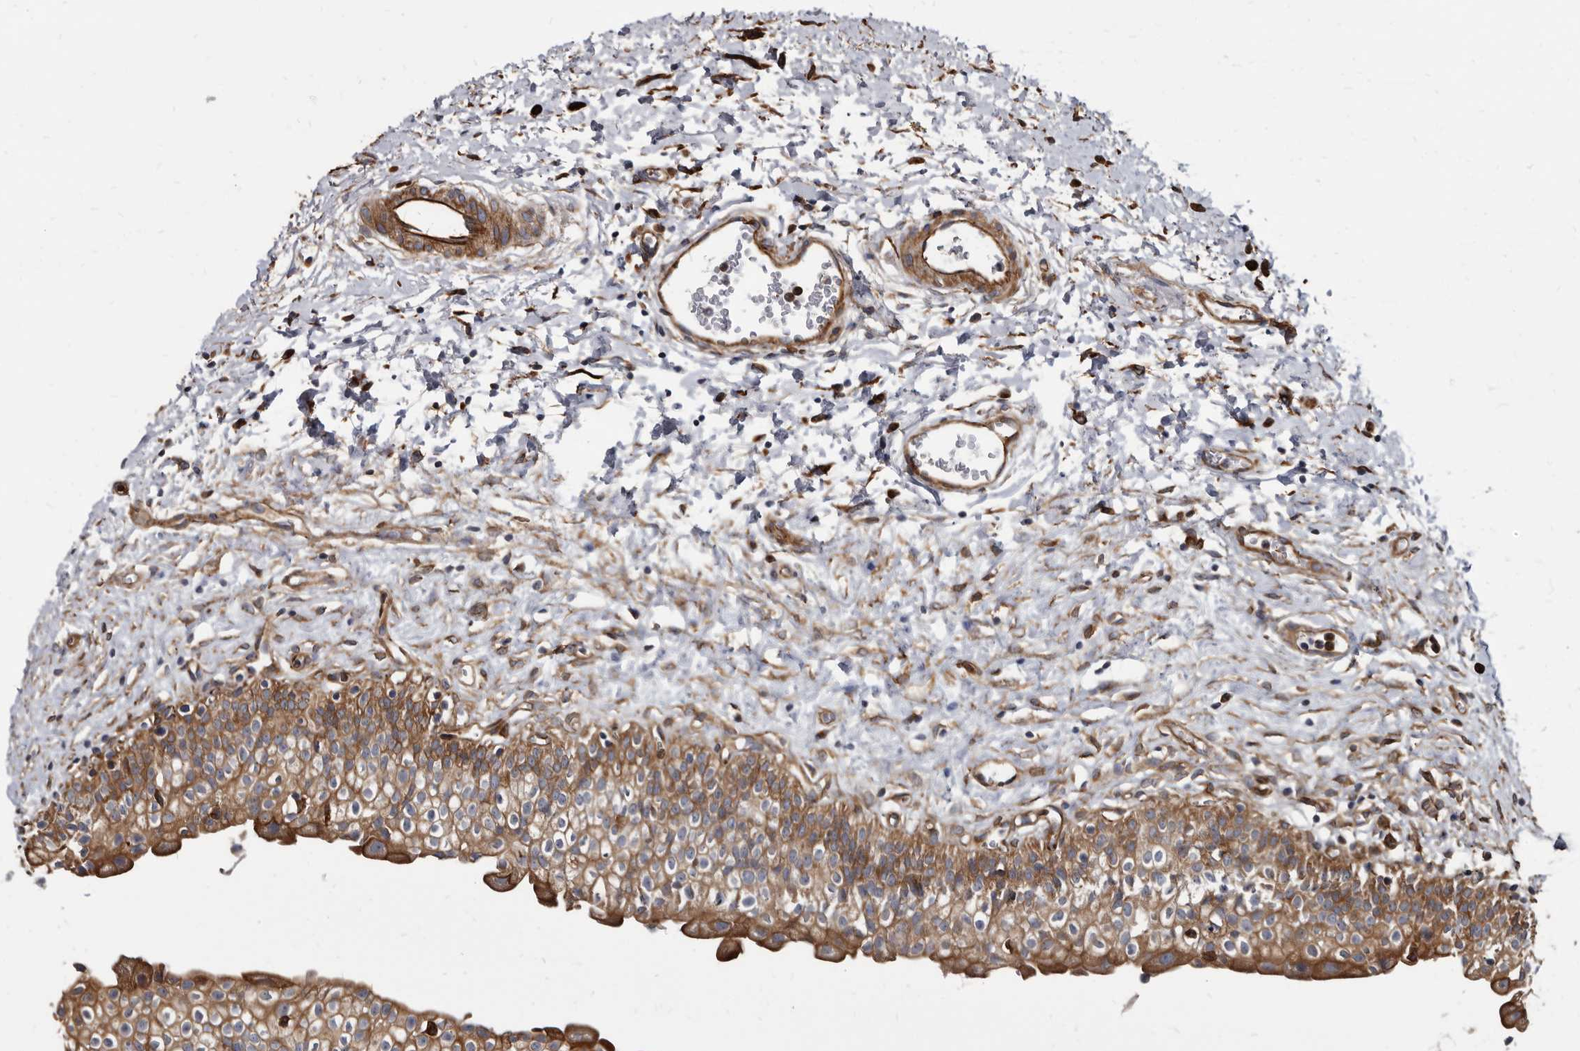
{"staining": {"intensity": "strong", "quantity": ">75%", "location": "cytoplasmic/membranous"}, "tissue": "urinary bladder", "cell_type": "Urothelial cells", "image_type": "normal", "snomed": [{"axis": "morphology", "description": "Normal tissue, NOS"}, {"axis": "topography", "description": "Urinary bladder"}], "caption": "The image shows a brown stain indicating the presence of a protein in the cytoplasmic/membranous of urothelial cells in urinary bladder. The staining was performed using DAB to visualize the protein expression in brown, while the nuclei were stained in blue with hematoxylin (Magnification: 20x).", "gene": "KCTD20", "patient": {"sex": "male", "age": 51}}